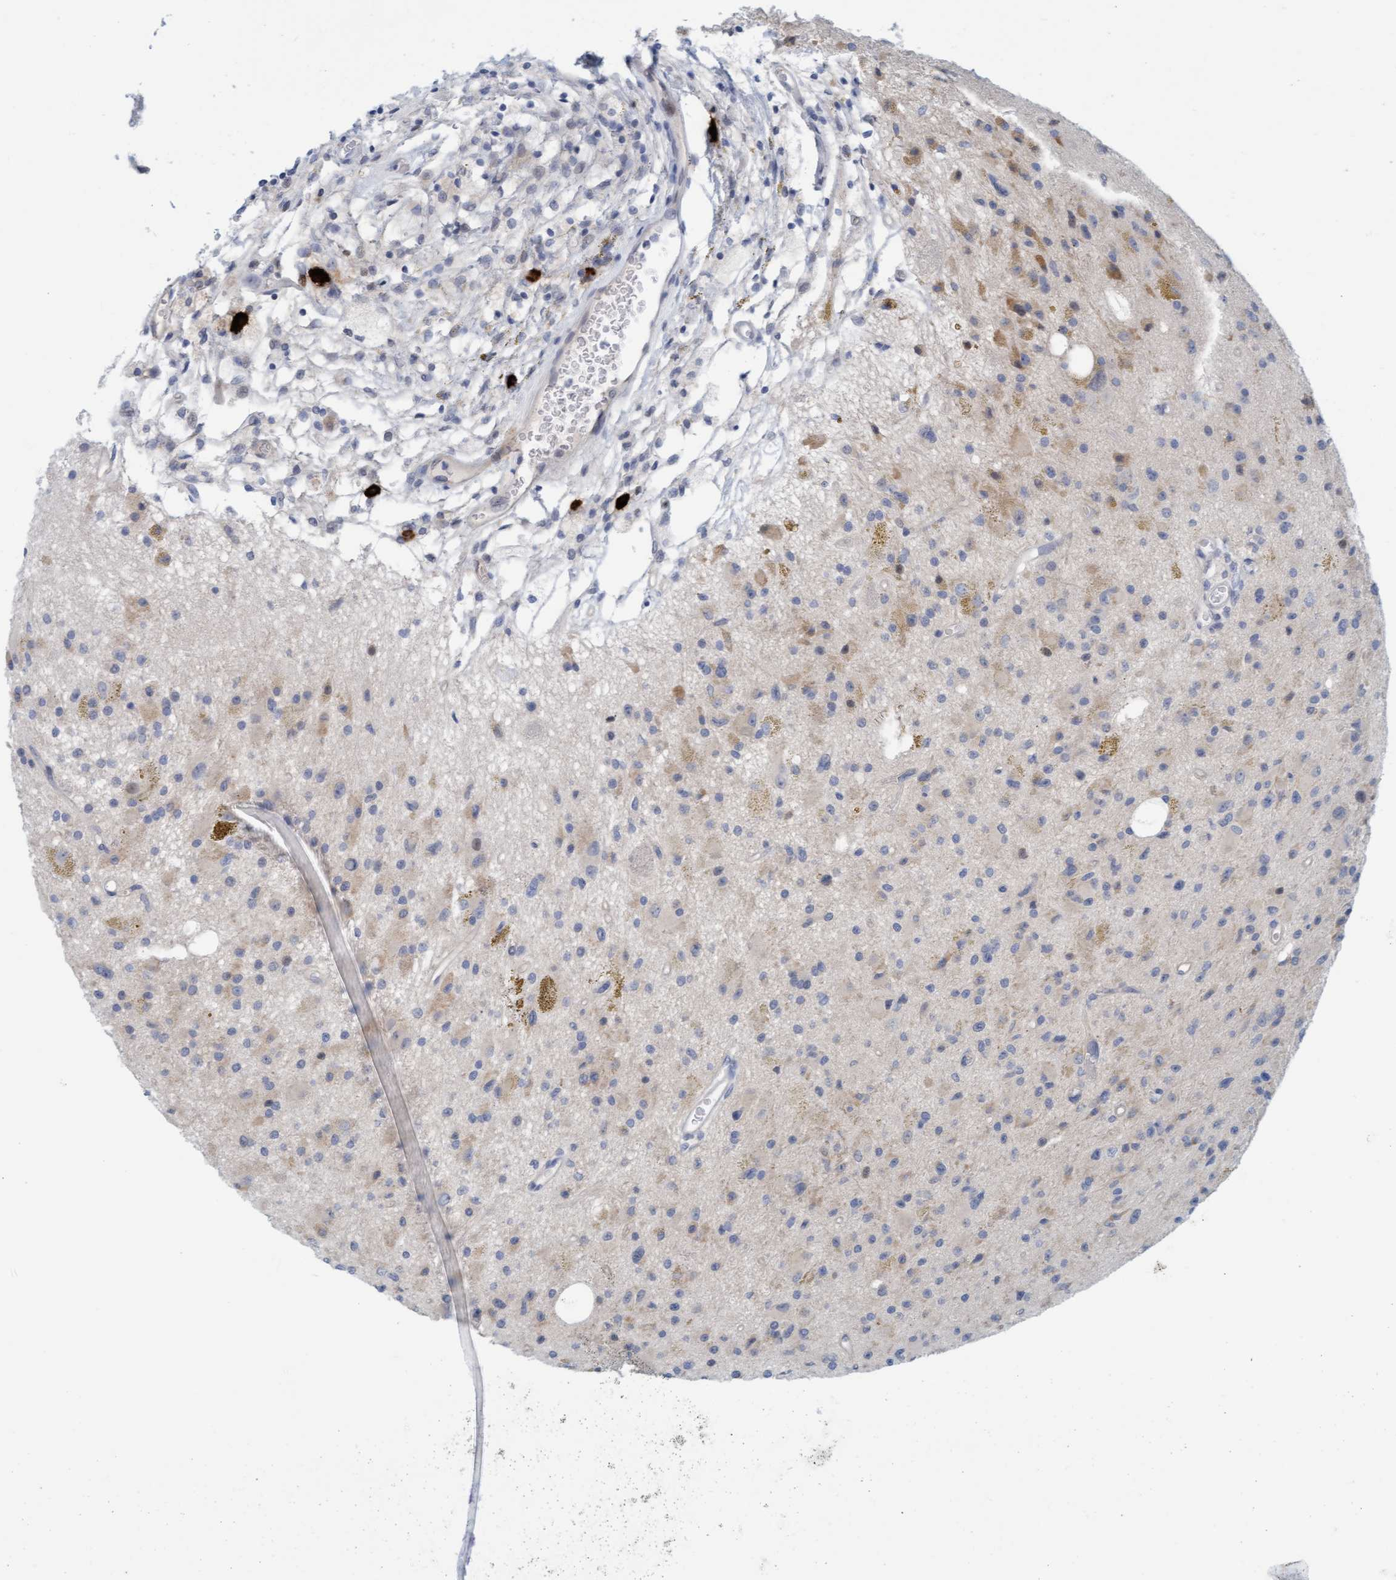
{"staining": {"intensity": "weak", "quantity": "25%-75%", "location": "cytoplasmic/membranous"}, "tissue": "glioma", "cell_type": "Tumor cells", "image_type": "cancer", "snomed": [{"axis": "morphology", "description": "Glioma, malignant, Low grade"}, {"axis": "topography", "description": "Brain"}], "caption": "Tumor cells display weak cytoplasmic/membranous expression in approximately 25%-75% of cells in glioma.", "gene": "CPA3", "patient": {"sex": "male", "age": 58}}